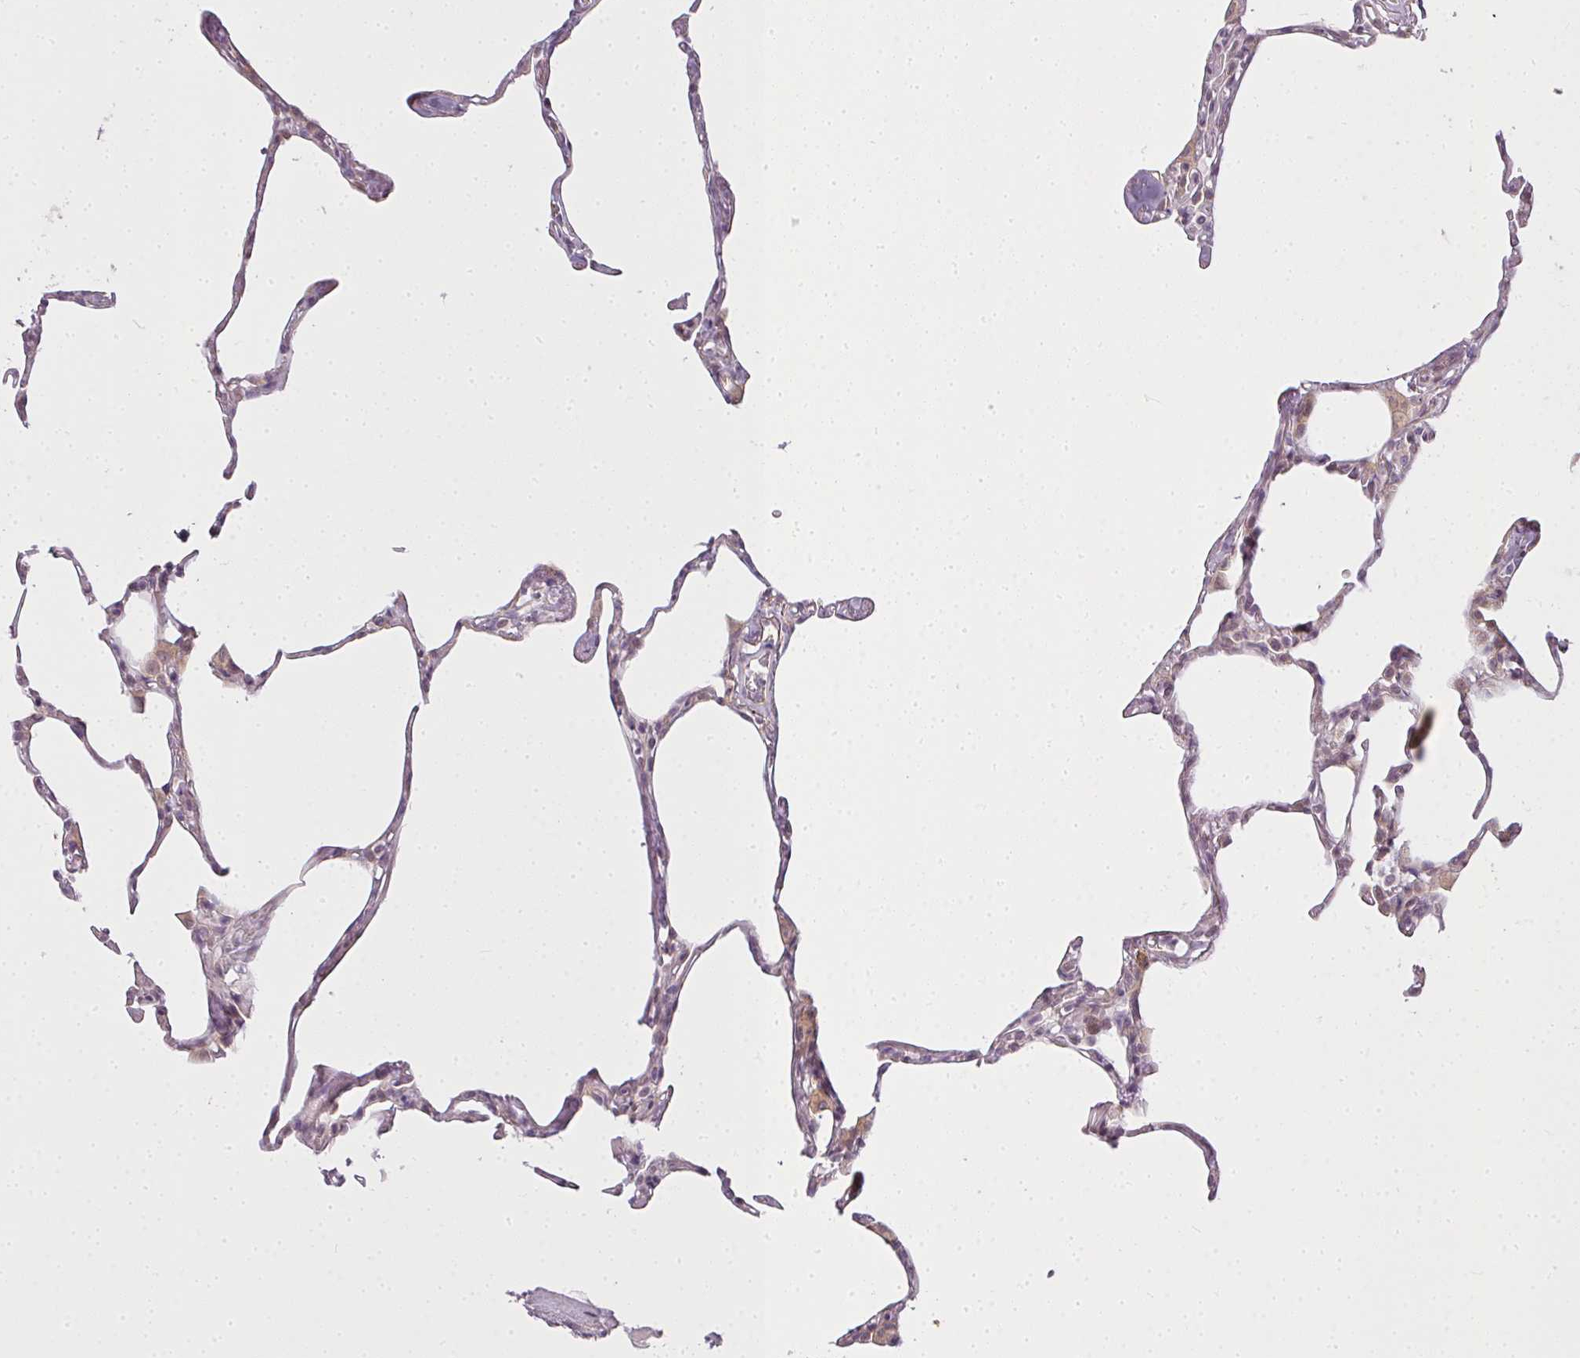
{"staining": {"intensity": "moderate", "quantity": "<25%", "location": "cytoplasmic/membranous"}, "tissue": "lung", "cell_type": "Alveolar cells", "image_type": "normal", "snomed": [{"axis": "morphology", "description": "Normal tissue, NOS"}, {"axis": "topography", "description": "Lung"}], "caption": "The photomicrograph shows staining of normal lung, revealing moderate cytoplasmic/membranous protein positivity (brown color) within alveolar cells.", "gene": "MED19", "patient": {"sex": "male", "age": 65}}